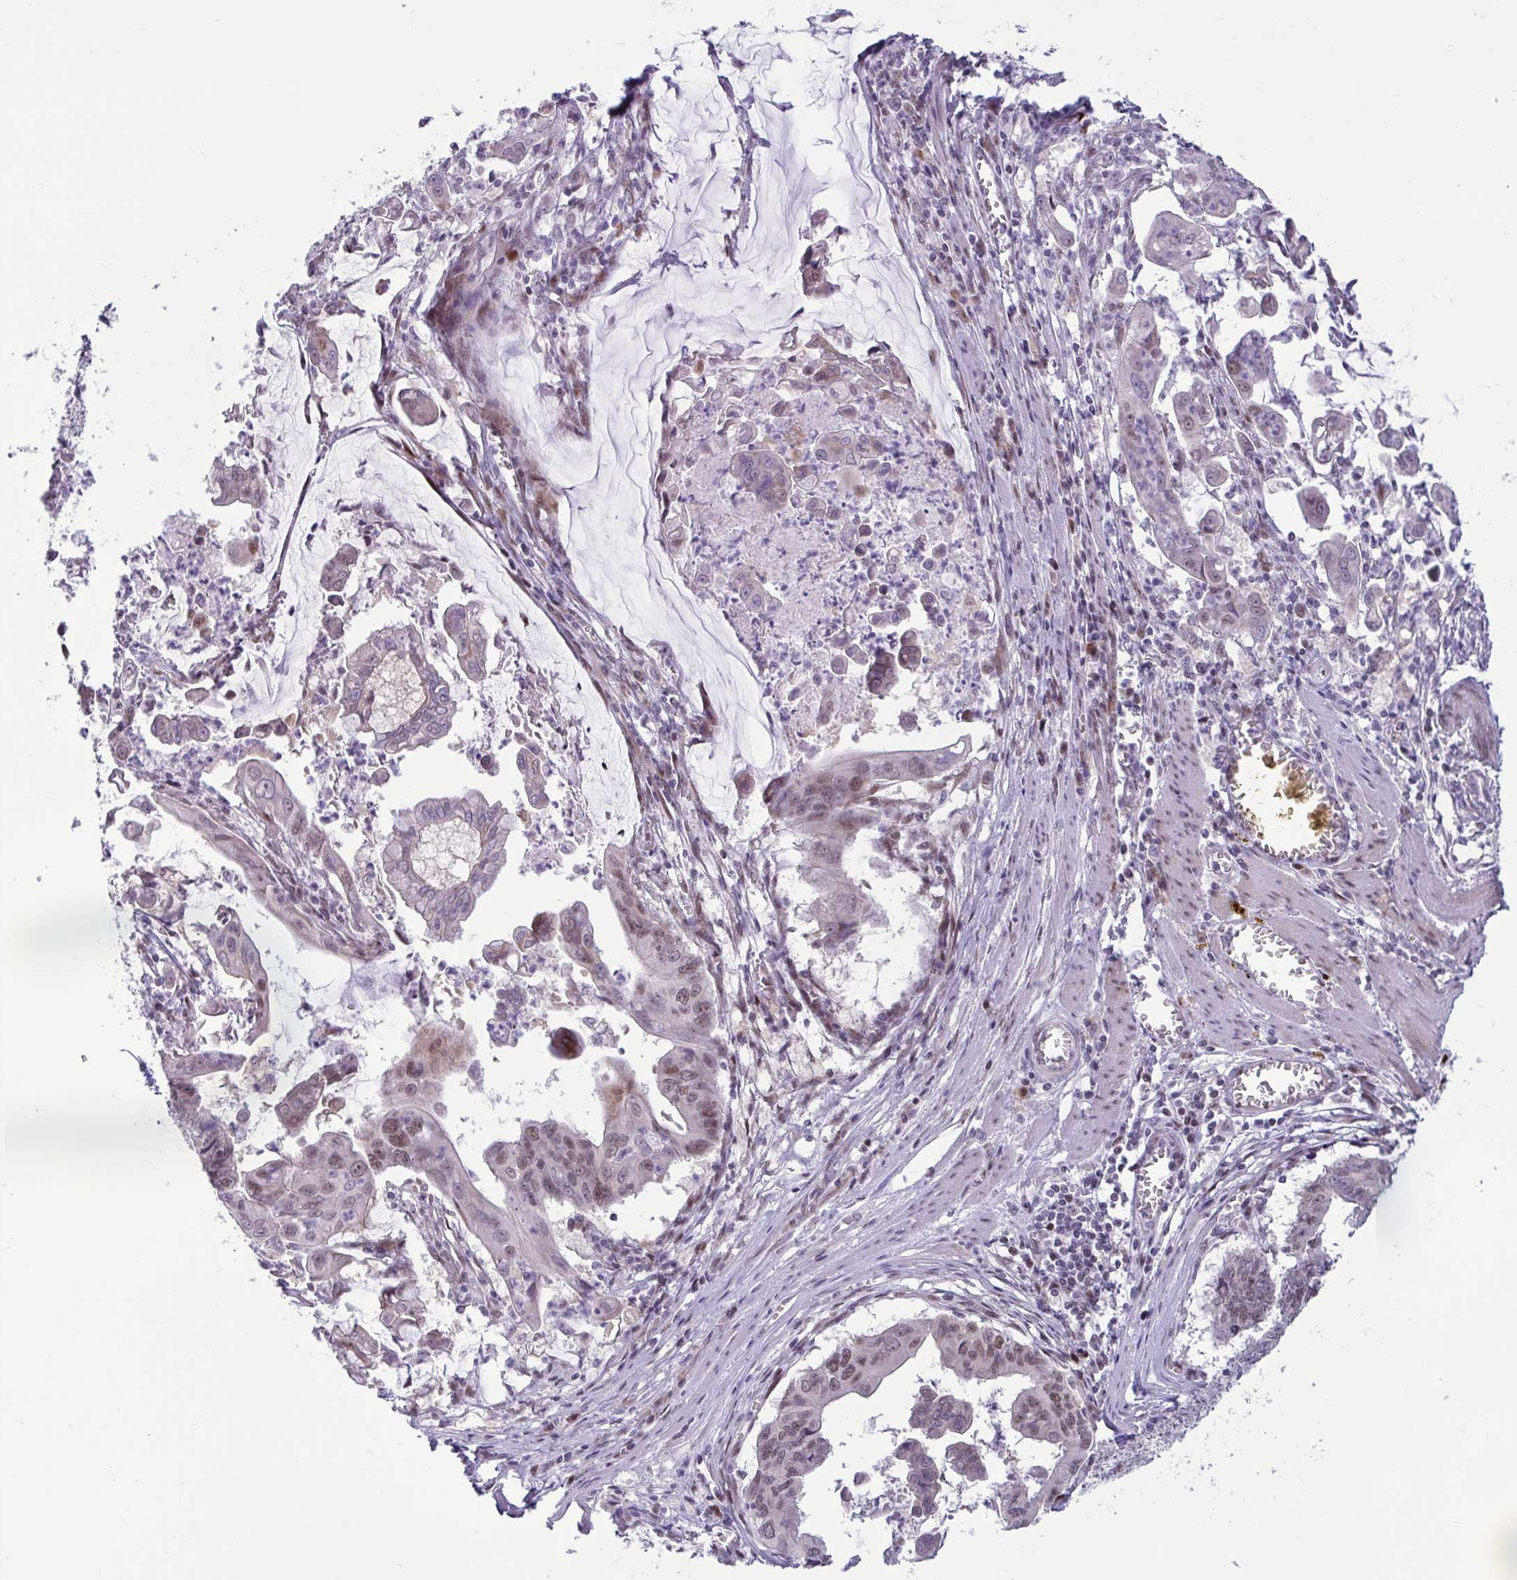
{"staining": {"intensity": "moderate", "quantity": "<25%", "location": "nuclear"}, "tissue": "stomach cancer", "cell_type": "Tumor cells", "image_type": "cancer", "snomed": [{"axis": "morphology", "description": "Adenocarcinoma, NOS"}, {"axis": "topography", "description": "Stomach, upper"}], "caption": "Protein staining of stomach cancer tissue exhibits moderate nuclear positivity in about <25% of tumor cells.", "gene": "RBL1", "patient": {"sex": "male", "age": 80}}